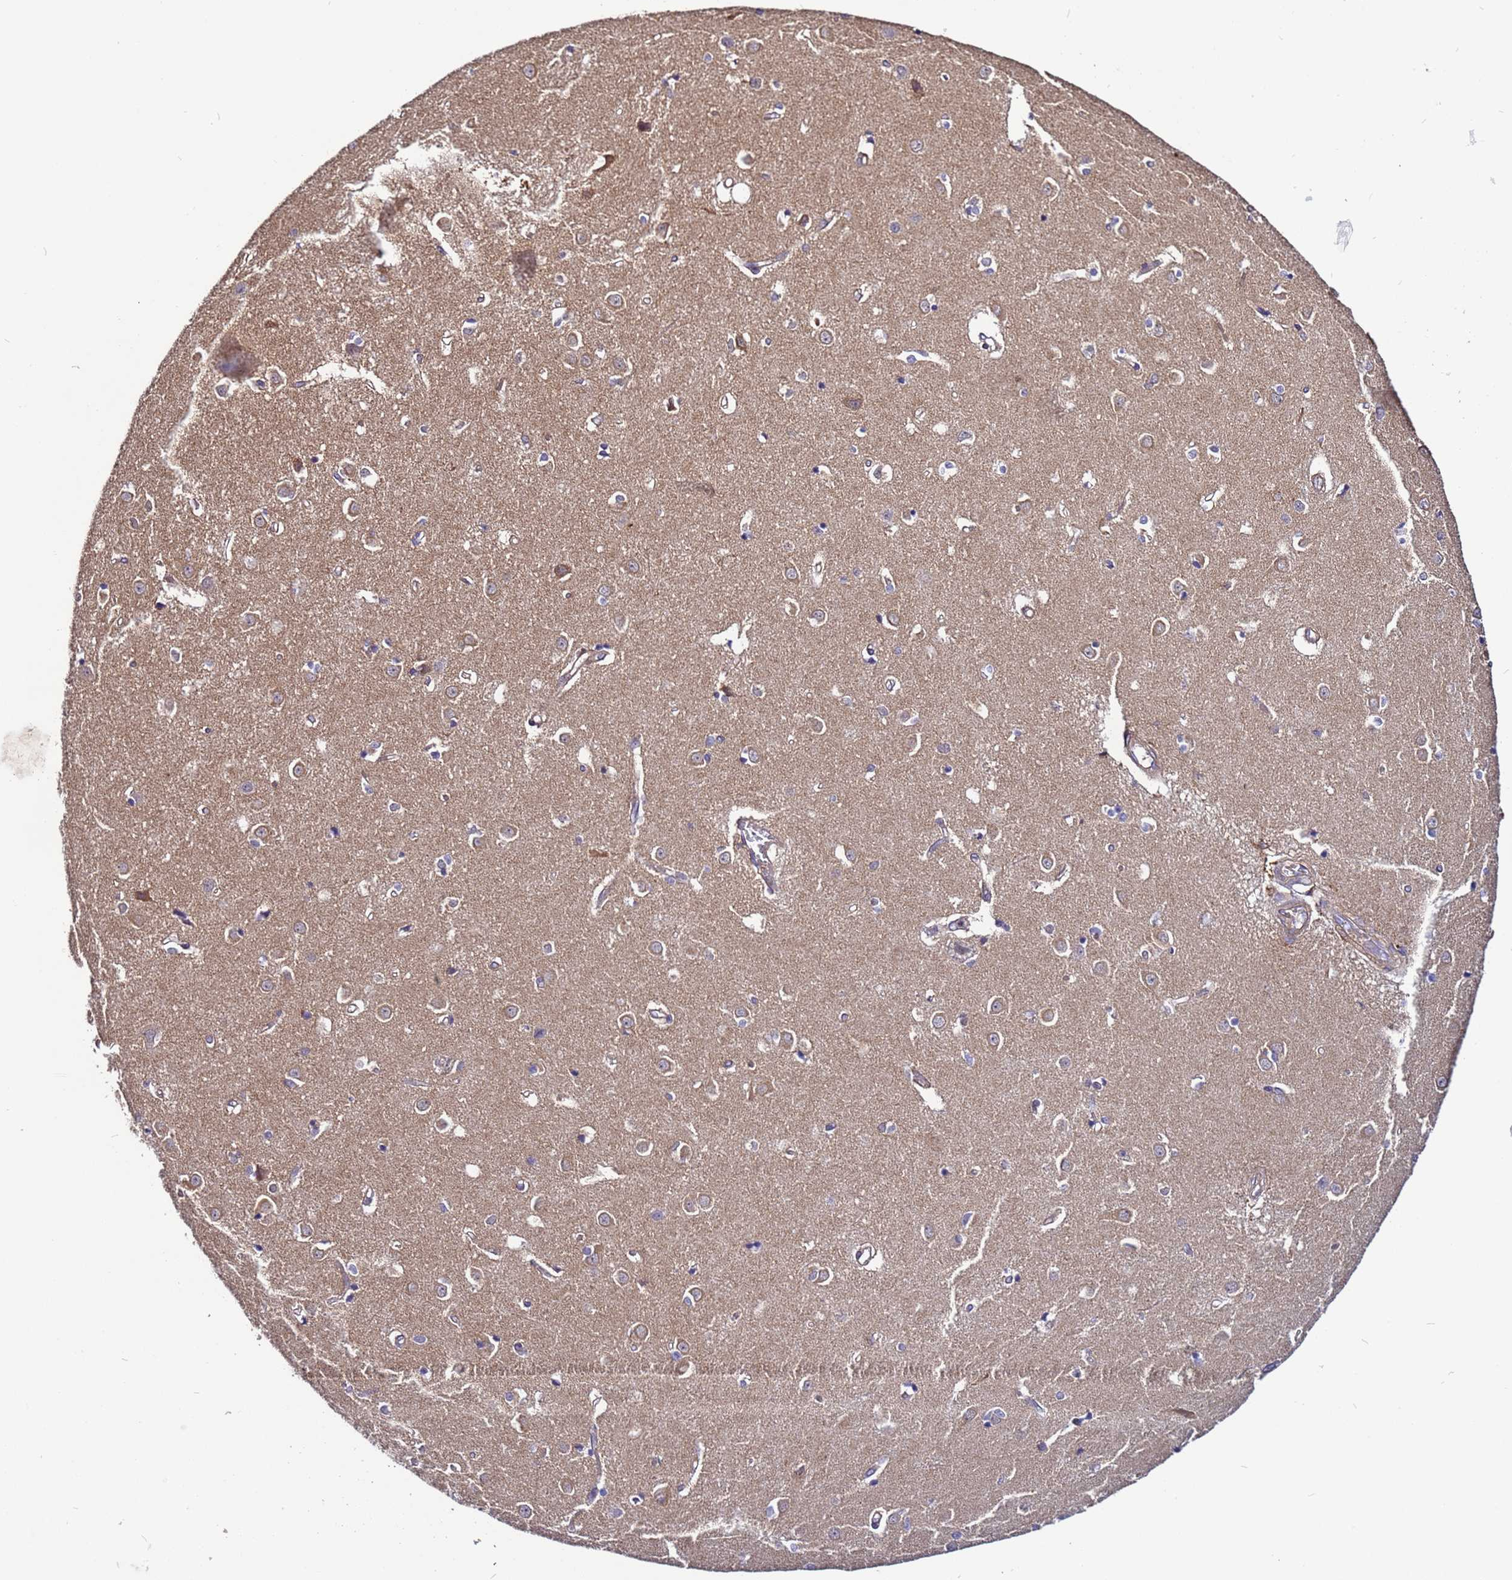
{"staining": {"intensity": "weak", "quantity": "25%-75%", "location": "cytoplasmic/membranous"}, "tissue": "caudate", "cell_type": "Glial cells", "image_type": "normal", "snomed": [{"axis": "morphology", "description": "Normal tissue, NOS"}, {"axis": "topography", "description": "Lateral ventricle wall"}], "caption": "IHC of normal caudate shows low levels of weak cytoplasmic/membranous positivity in about 25%-75% of glial cells.", "gene": "STK38L", "patient": {"sex": "male", "age": 37}}